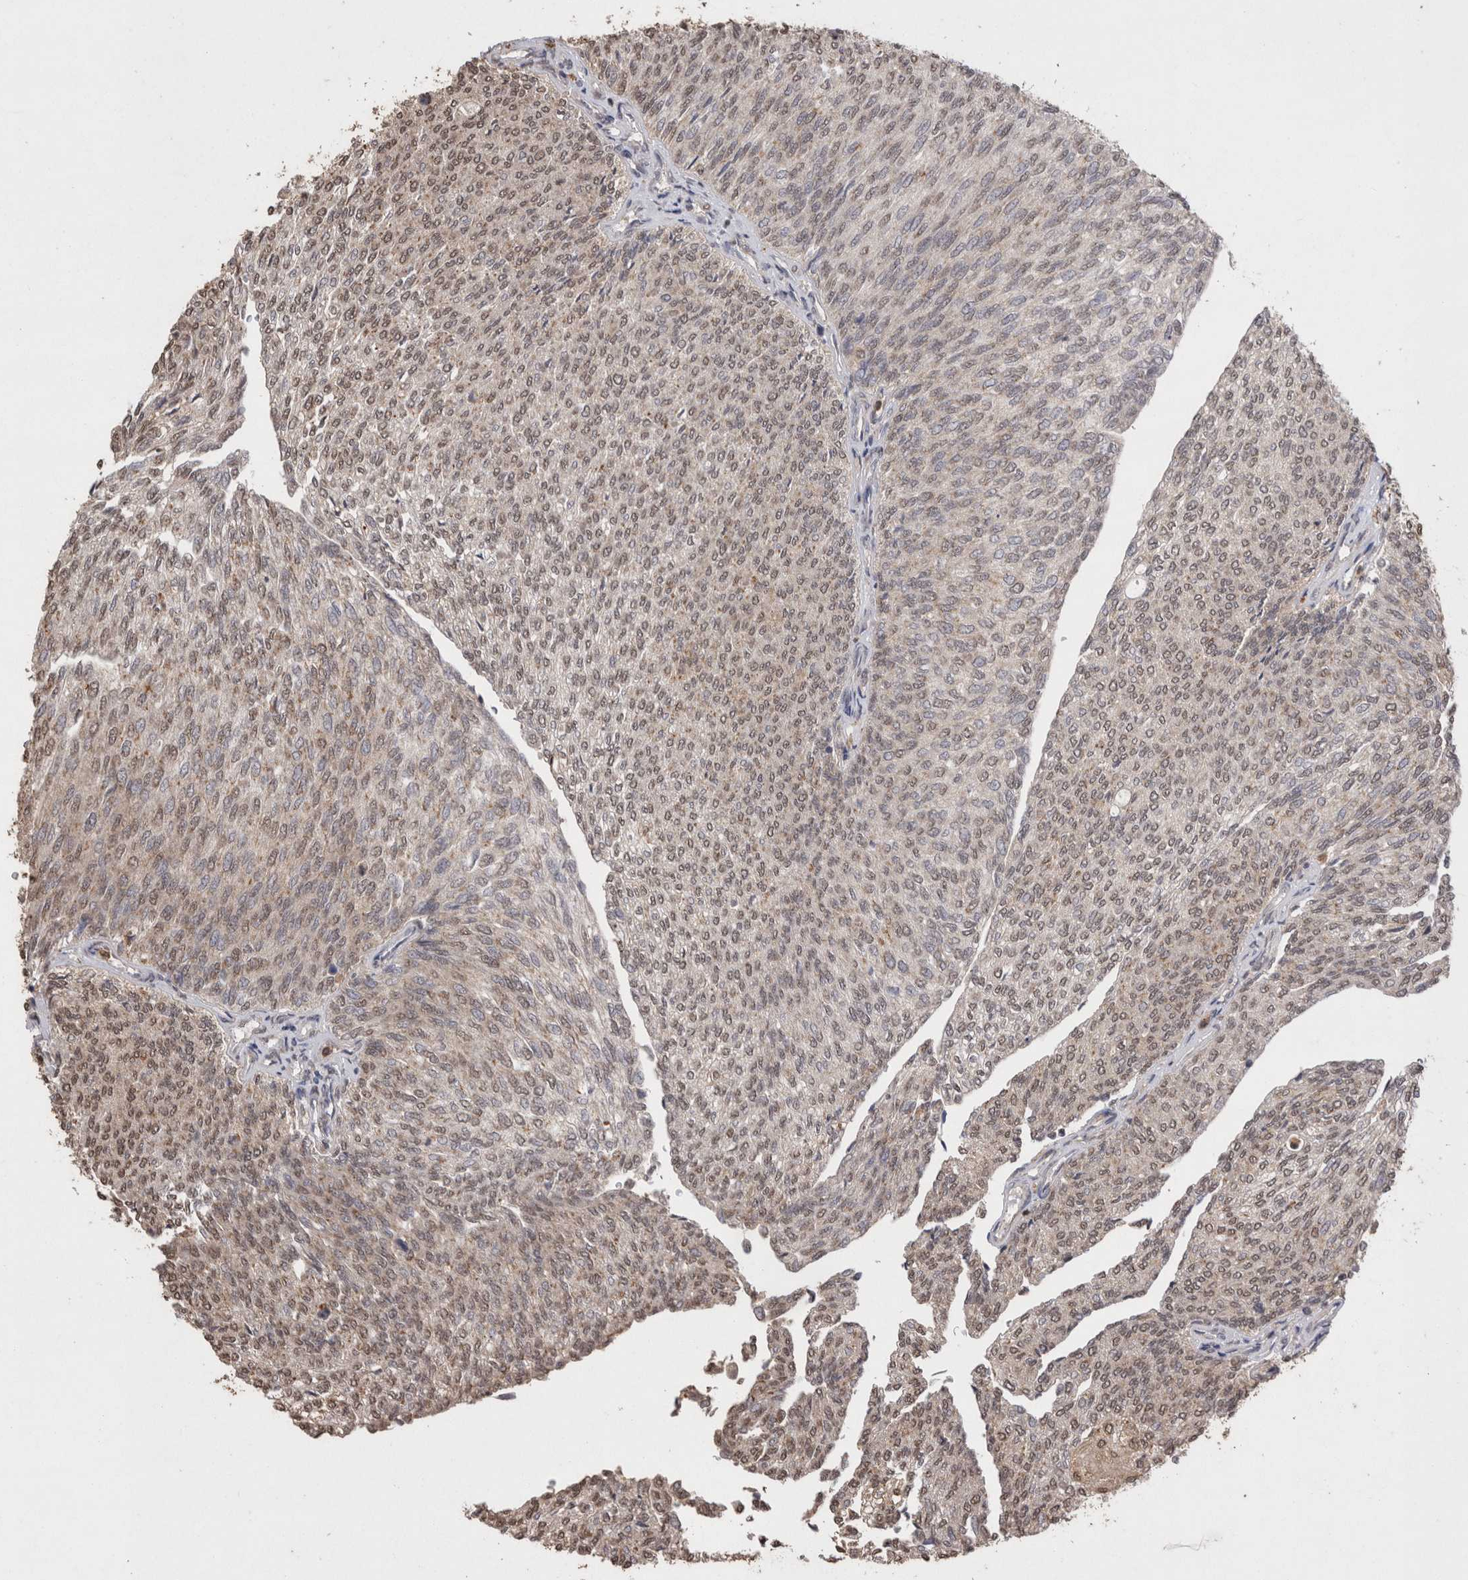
{"staining": {"intensity": "weak", "quantity": ">75%", "location": "nuclear"}, "tissue": "urothelial cancer", "cell_type": "Tumor cells", "image_type": "cancer", "snomed": [{"axis": "morphology", "description": "Urothelial carcinoma, Low grade"}, {"axis": "topography", "description": "Urinary bladder"}], "caption": "The image reveals a brown stain indicating the presence of a protein in the nuclear of tumor cells in urothelial cancer. (IHC, brightfield microscopy, high magnification).", "gene": "GRK5", "patient": {"sex": "female", "age": 79}}